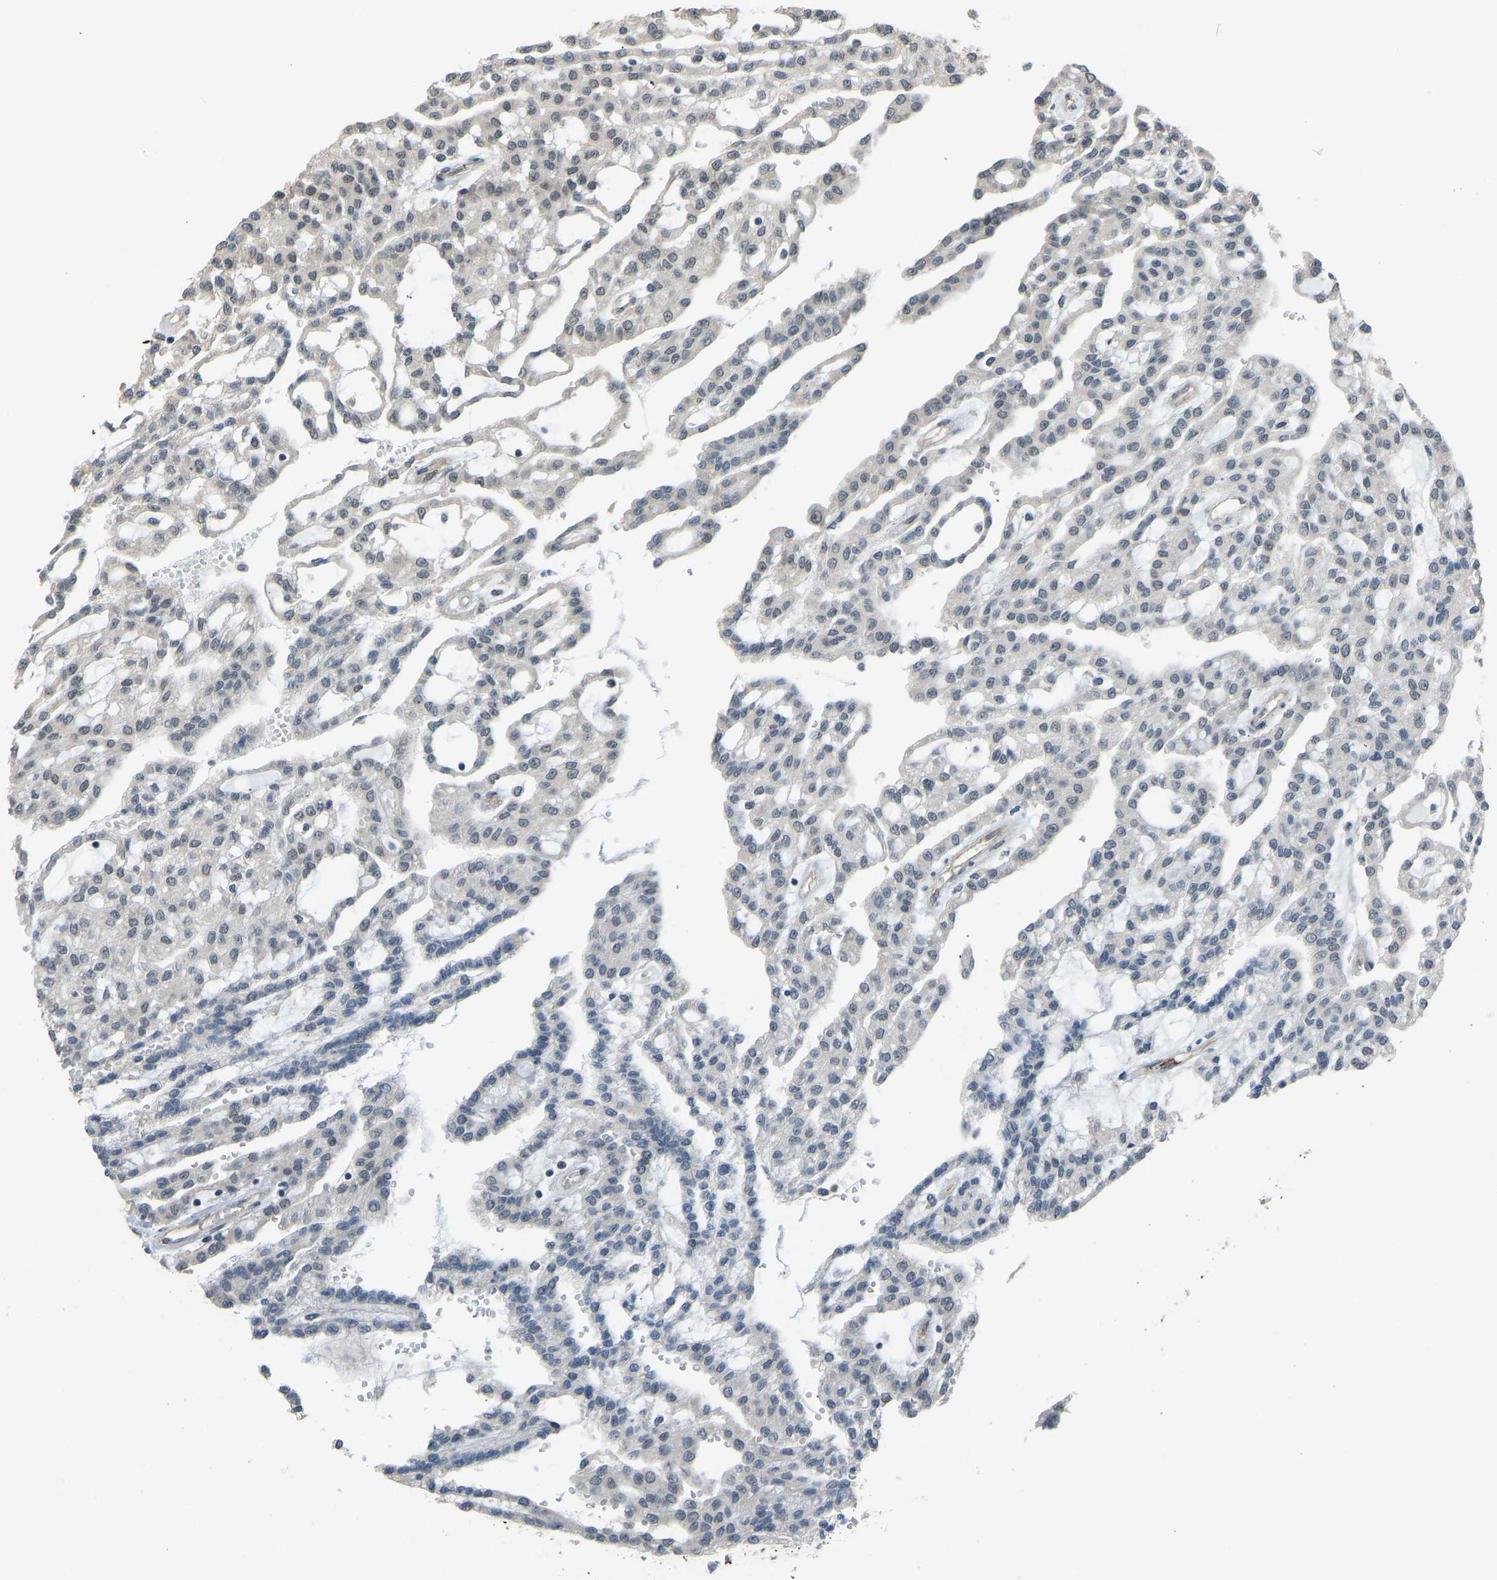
{"staining": {"intensity": "negative", "quantity": "none", "location": "none"}, "tissue": "renal cancer", "cell_type": "Tumor cells", "image_type": "cancer", "snomed": [{"axis": "morphology", "description": "Adenocarcinoma, NOS"}, {"axis": "topography", "description": "Kidney"}], "caption": "Immunohistochemistry image of neoplastic tissue: human renal cancer stained with DAB (3,3'-diaminobenzidine) exhibits no significant protein expression in tumor cells.", "gene": "KPNA6", "patient": {"sex": "male", "age": 63}}